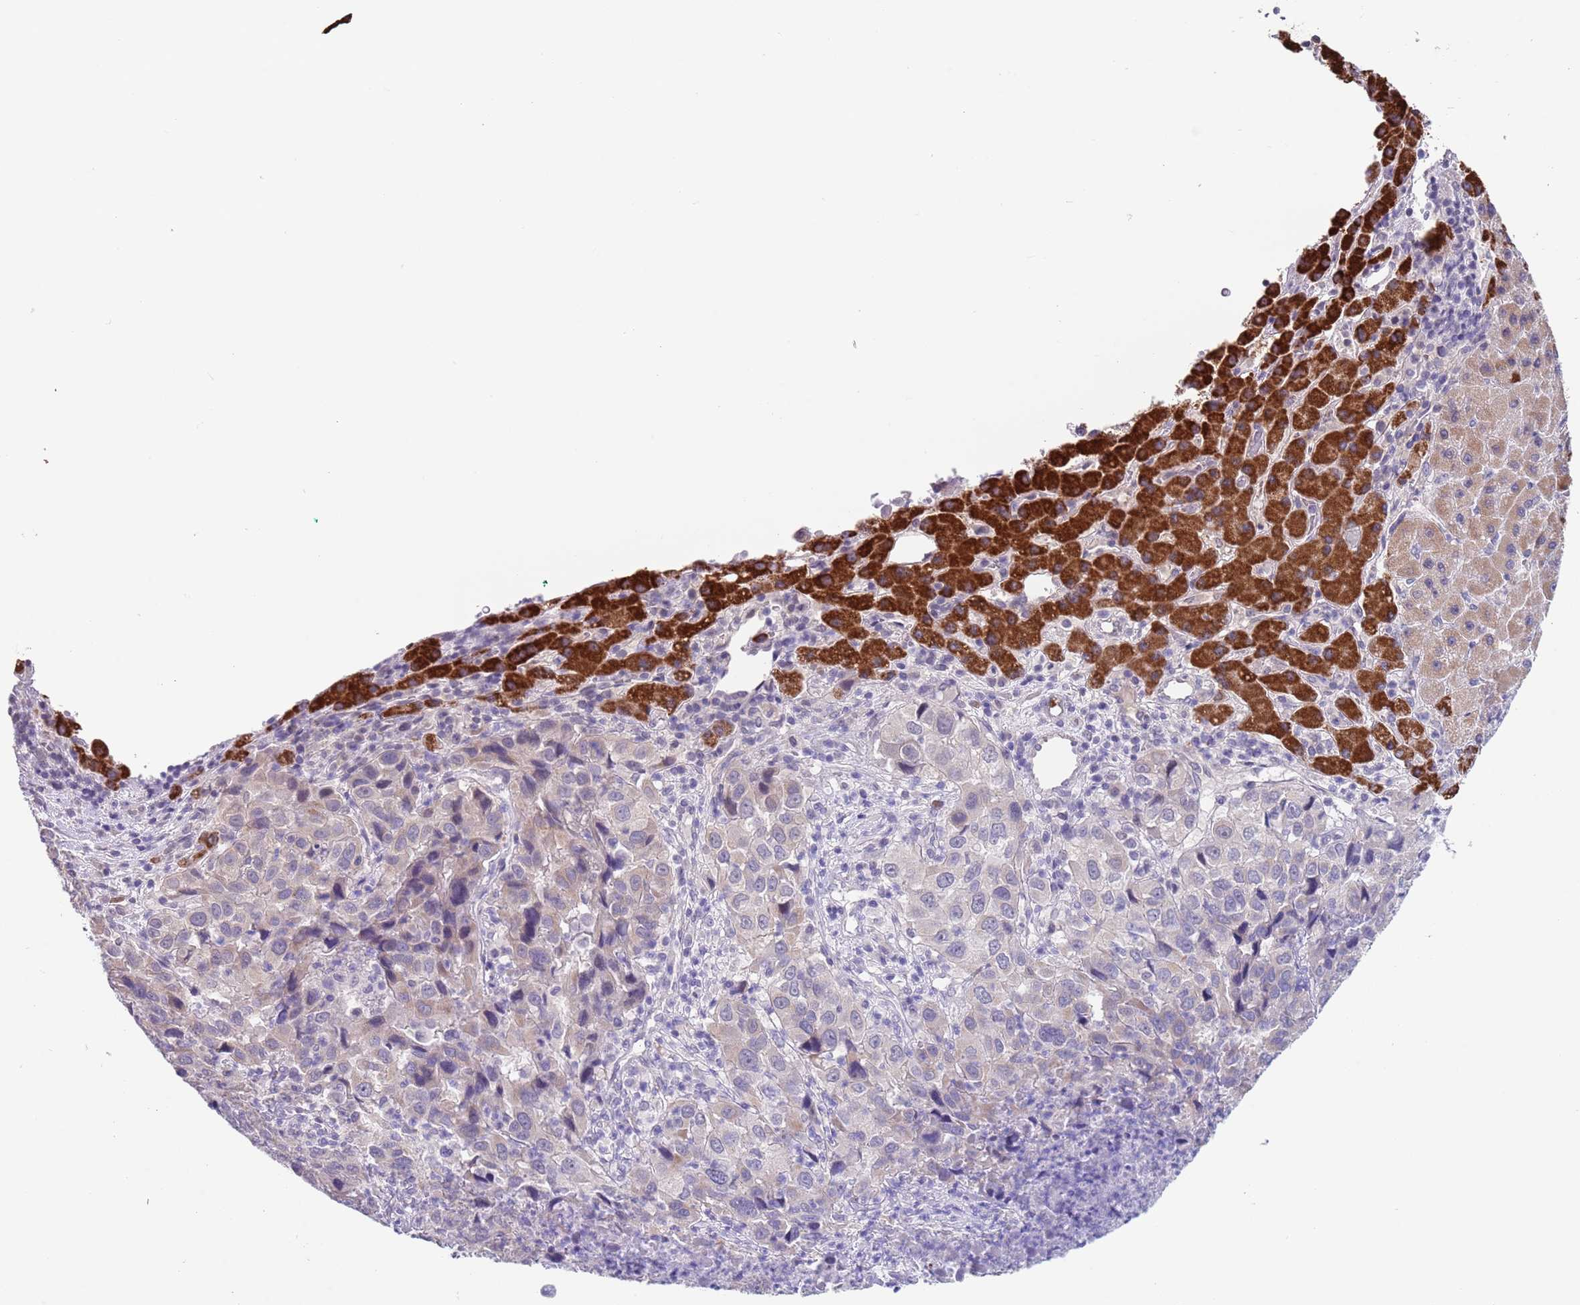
{"staining": {"intensity": "negative", "quantity": "none", "location": "none"}, "tissue": "liver cancer", "cell_type": "Tumor cells", "image_type": "cancer", "snomed": [{"axis": "morphology", "description": "Carcinoma, Hepatocellular, NOS"}, {"axis": "topography", "description": "Liver"}], "caption": "Liver cancer was stained to show a protein in brown. There is no significant expression in tumor cells.", "gene": "SPIRE2", "patient": {"sex": "male", "age": 63}}